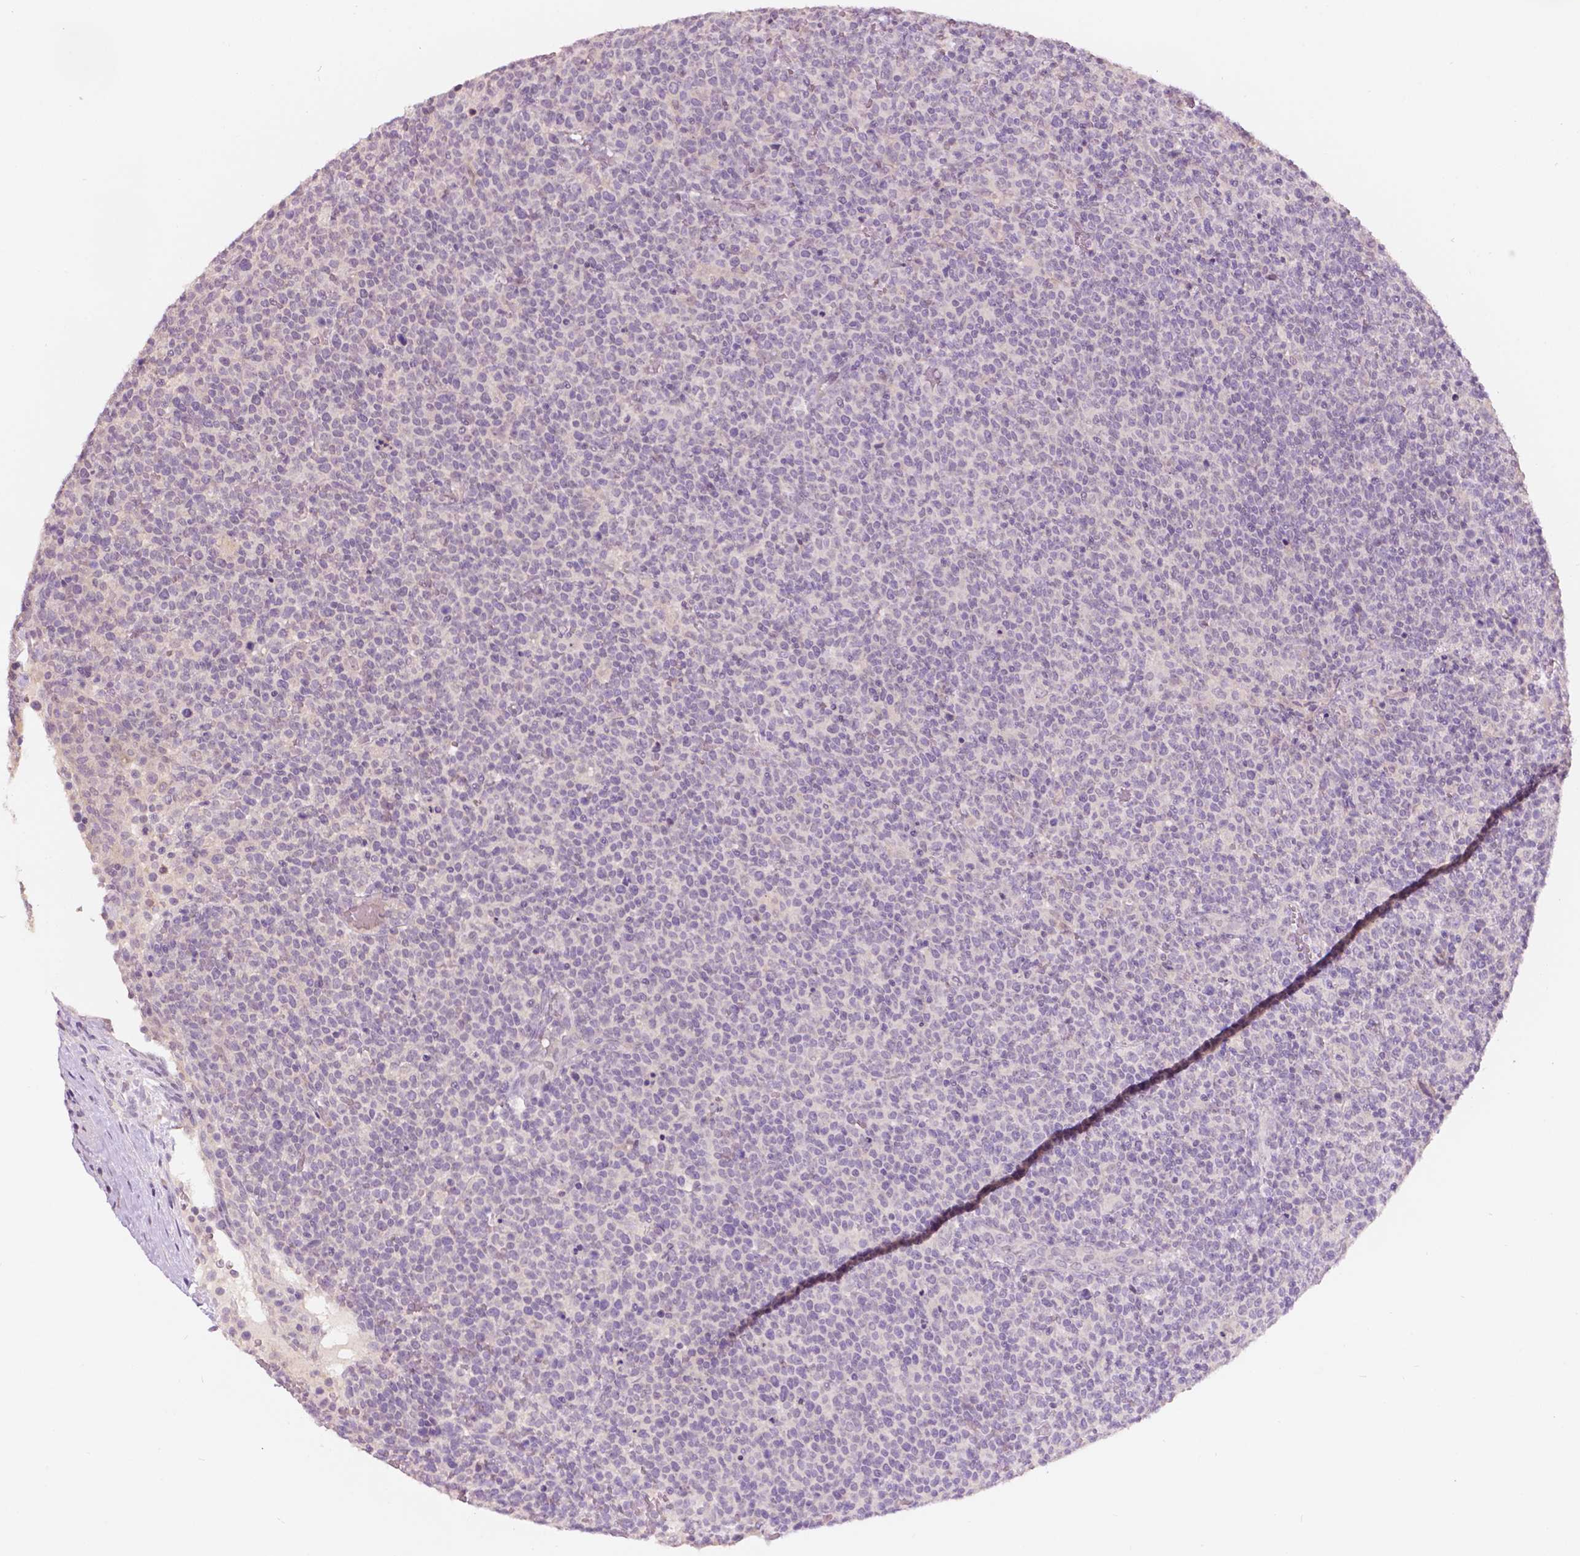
{"staining": {"intensity": "negative", "quantity": "none", "location": "none"}, "tissue": "lymphoma", "cell_type": "Tumor cells", "image_type": "cancer", "snomed": [{"axis": "morphology", "description": "Malignant lymphoma, non-Hodgkin's type, High grade"}, {"axis": "topography", "description": "Lymph node"}], "caption": "Immunohistochemistry histopathology image of neoplastic tissue: human malignant lymphoma, non-Hodgkin's type (high-grade) stained with DAB reveals no significant protein expression in tumor cells.", "gene": "TM6SF2", "patient": {"sex": "male", "age": 61}}